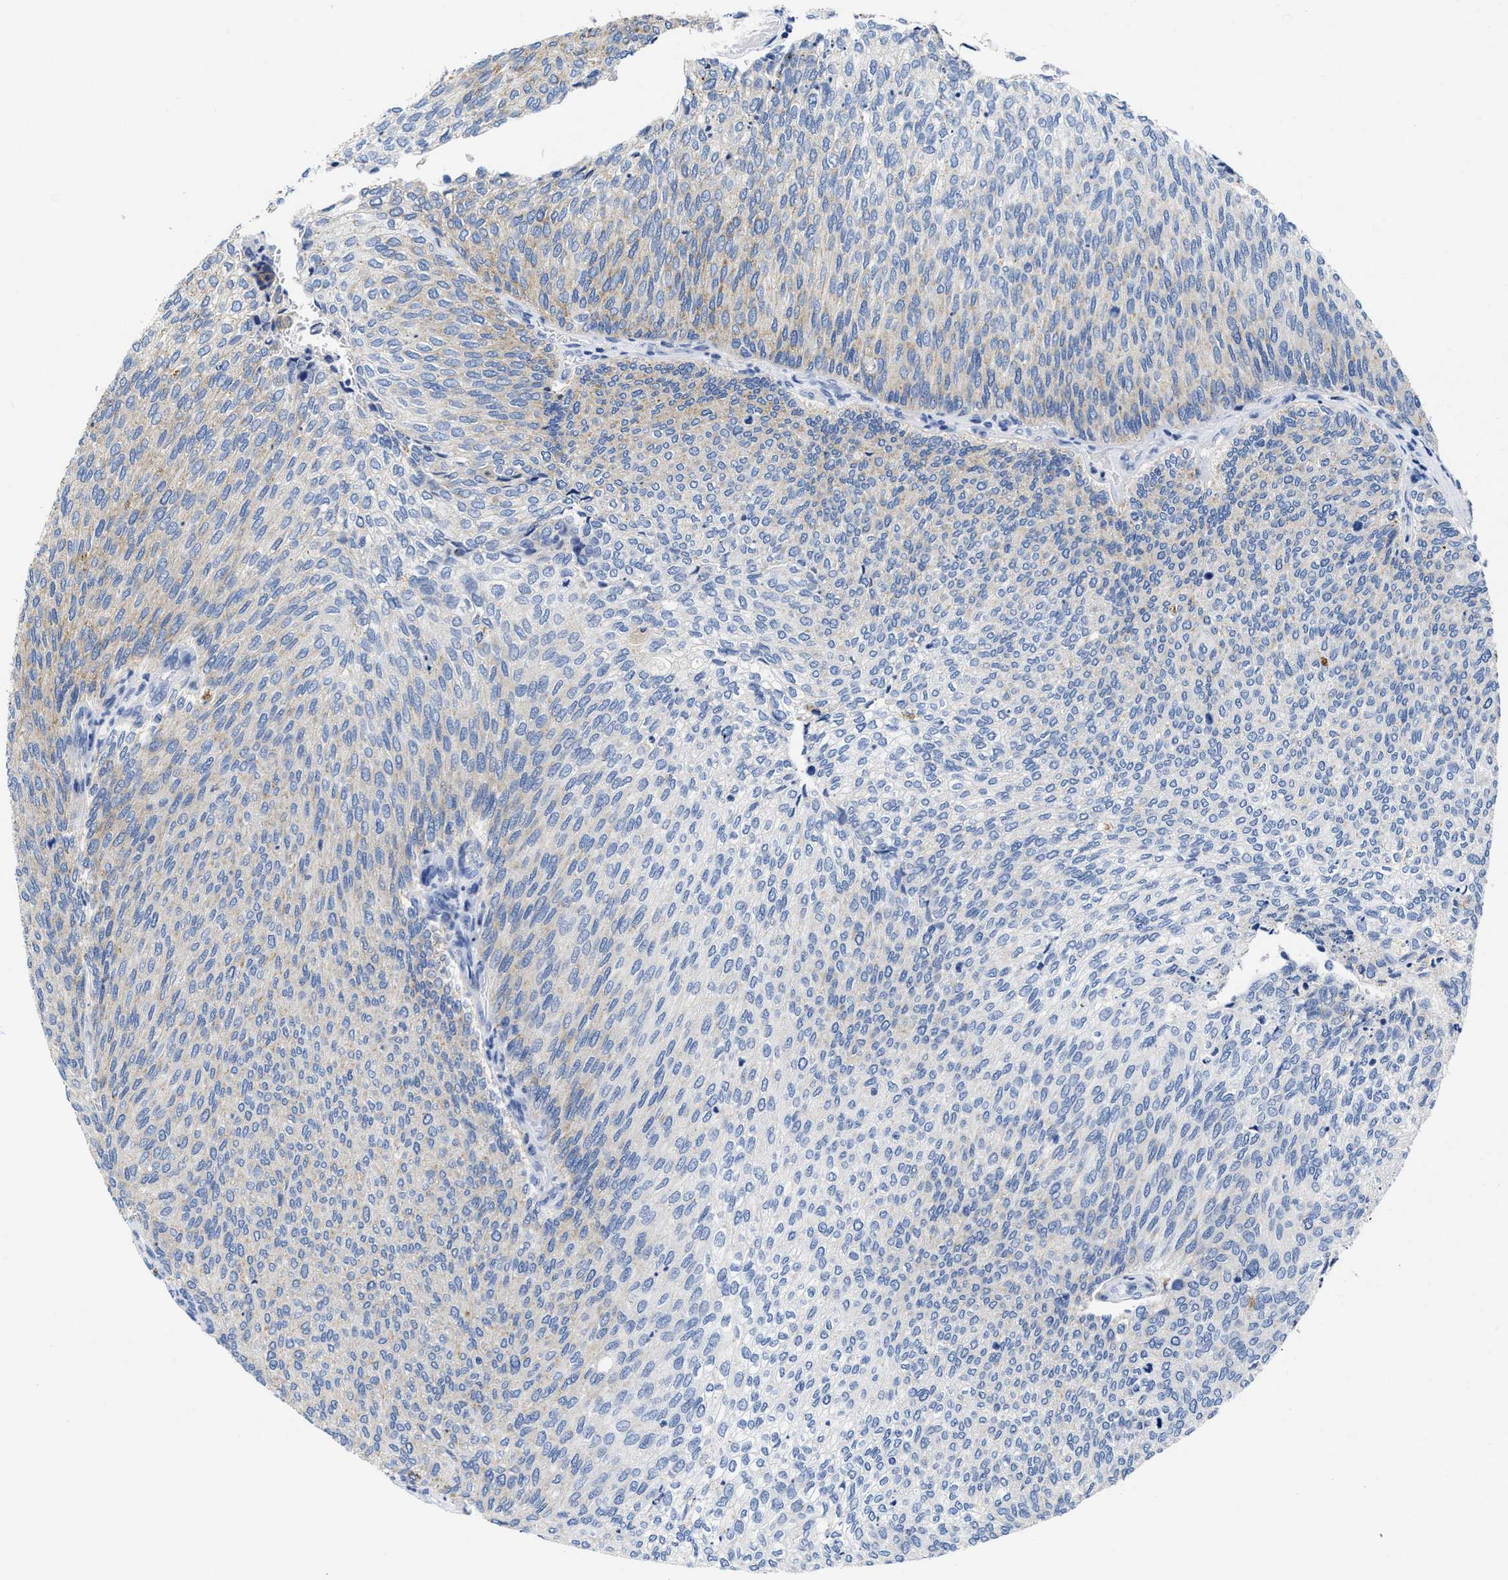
{"staining": {"intensity": "moderate", "quantity": "<25%", "location": "cytoplasmic/membranous"}, "tissue": "urothelial cancer", "cell_type": "Tumor cells", "image_type": "cancer", "snomed": [{"axis": "morphology", "description": "Urothelial carcinoma, Low grade"}, {"axis": "topography", "description": "Urinary bladder"}], "caption": "DAB immunohistochemical staining of human urothelial cancer exhibits moderate cytoplasmic/membranous protein expression in about <25% of tumor cells.", "gene": "TBRG4", "patient": {"sex": "female", "age": 79}}